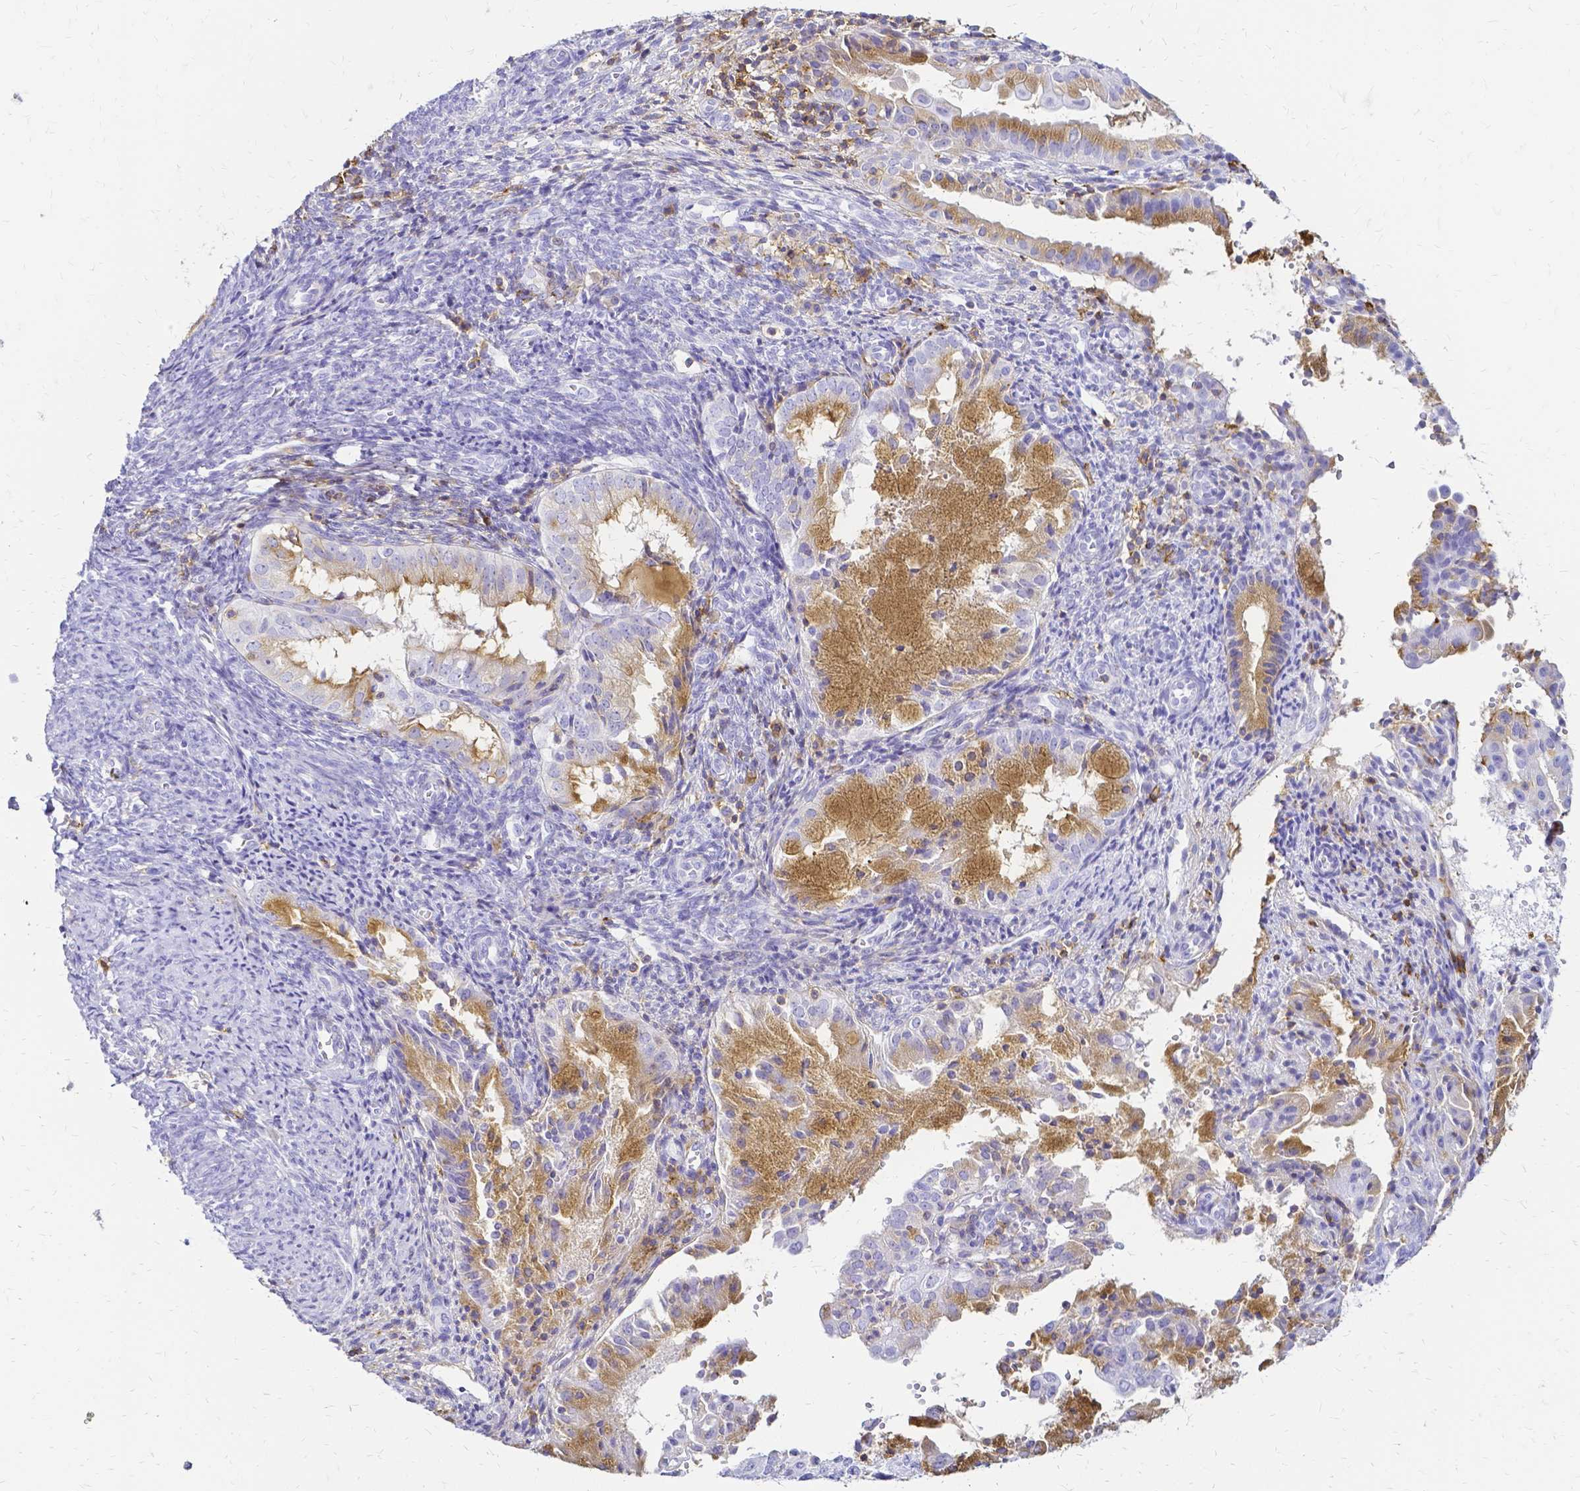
{"staining": {"intensity": "moderate", "quantity": "<25%", "location": "cytoplasmic/membranous"}, "tissue": "endometrial cancer", "cell_type": "Tumor cells", "image_type": "cancer", "snomed": [{"axis": "morphology", "description": "Adenocarcinoma, NOS"}, {"axis": "topography", "description": "Endometrium"}], "caption": "Moderate cytoplasmic/membranous staining is identified in about <25% of tumor cells in endometrial cancer (adenocarcinoma).", "gene": "HSPA12A", "patient": {"sex": "female", "age": 55}}